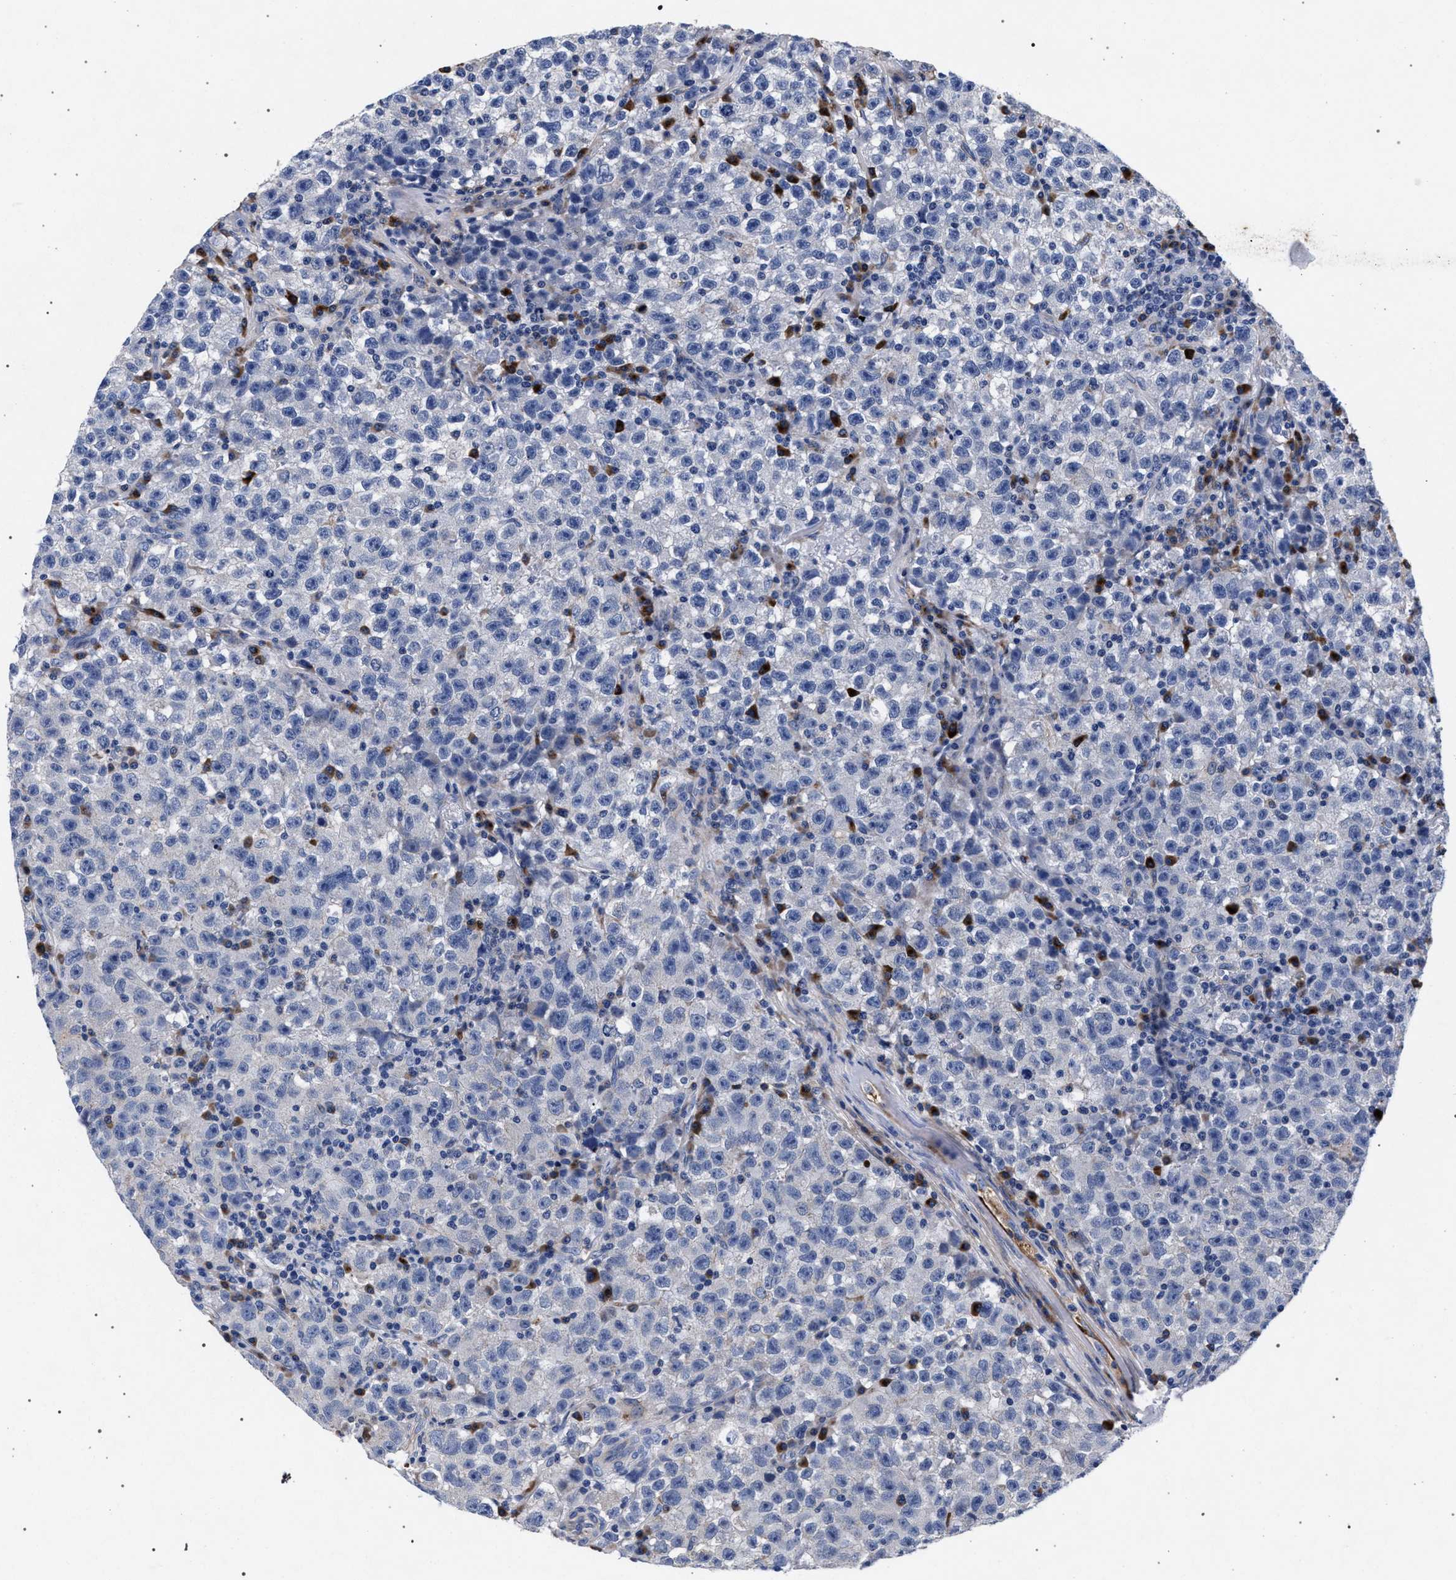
{"staining": {"intensity": "negative", "quantity": "none", "location": "none"}, "tissue": "testis cancer", "cell_type": "Tumor cells", "image_type": "cancer", "snomed": [{"axis": "morphology", "description": "Seminoma, NOS"}, {"axis": "topography", "description": "Testis"}], "caption": "Human testis cancer (seminoma) stained for a protein using IHC exhibits no staining in tumor cells.", "gene": "ACOX1", "patient": {"sex": "male", "age": 22}}